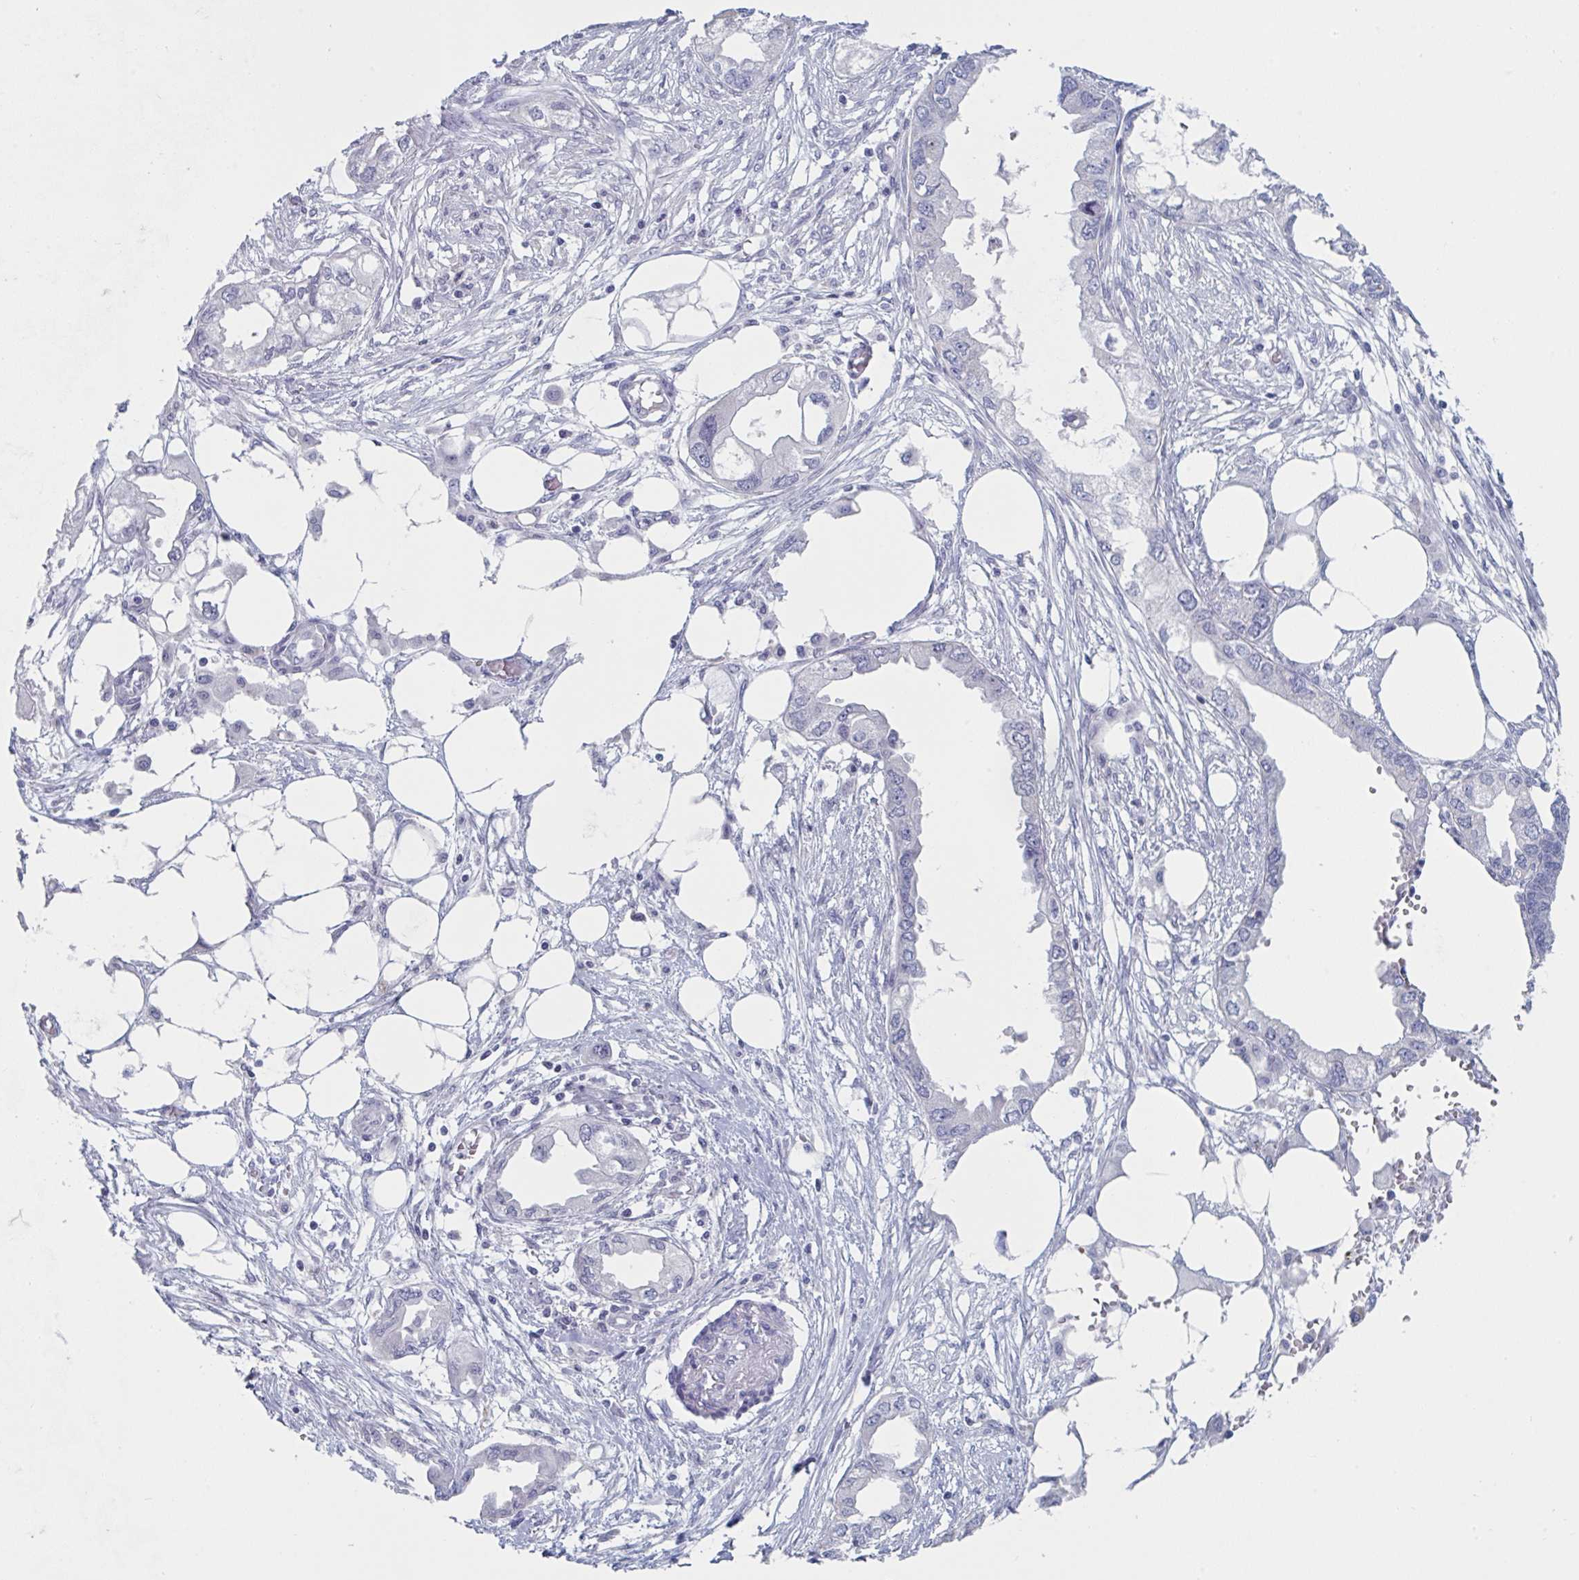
{"staining": {"intensity": "negative", "quantity": "none", "location": "none"}, "tissue": "endometrial cancer", "cell_type": "Tumor cells", "image_type": "cancer", "snomed": [{"axis": "morphology", "description": "Adenocarcinoma, NOS"}, {"axis": "morphology", "description": "Adenocarcinoma, metastatic, NOS"}, {"axis": "topography", "description": "Adipose tissue"}, {"axis": "topography", "description": "Endometrium"}], "caption": "Immunohistochemical staining of adenocarcinoma (endometrial) exhibits no significant positivity in tumor cells.", "gene": "NDUFC2", "patient": {"sex": "female", "age": 67}}